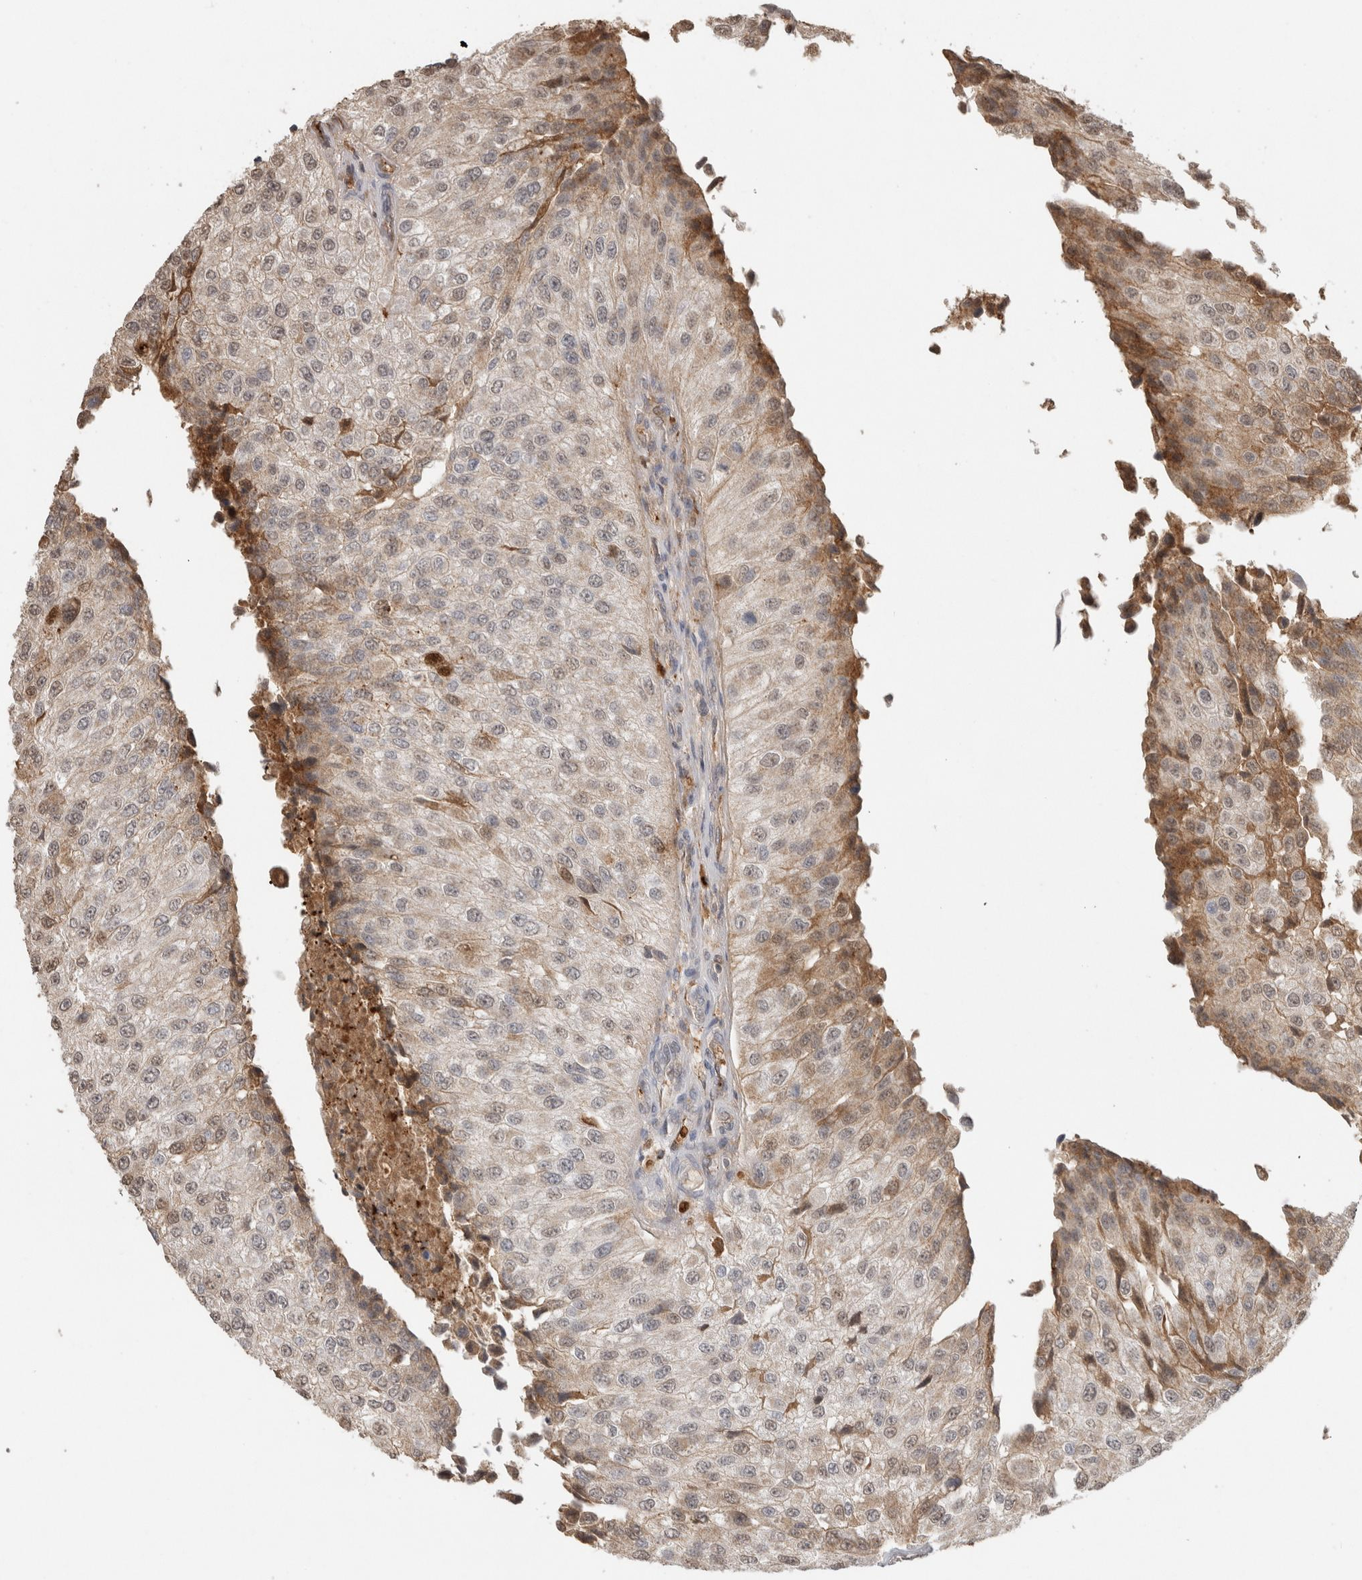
{"staining": {"intensity": "negative", "quantity": "none", "location": "none"}, "tissue": "urothelial cancer", "cell_type": "Tumor cells", "image_type": "cancer", "snomed": [{"axis": "morphology", "description": "Urothelial carcinoma, High grade"}, {"axis": "topography", "description": "Kidney"}, {"axis": "topography", "description": "Urinary bladder"}], "caption": "Image shows no significant protein positivity in tumor cells of high-grade urothelial carcinoma.", "gene": "FAM3A", "patient": {"sex": "male", "age": 77}}